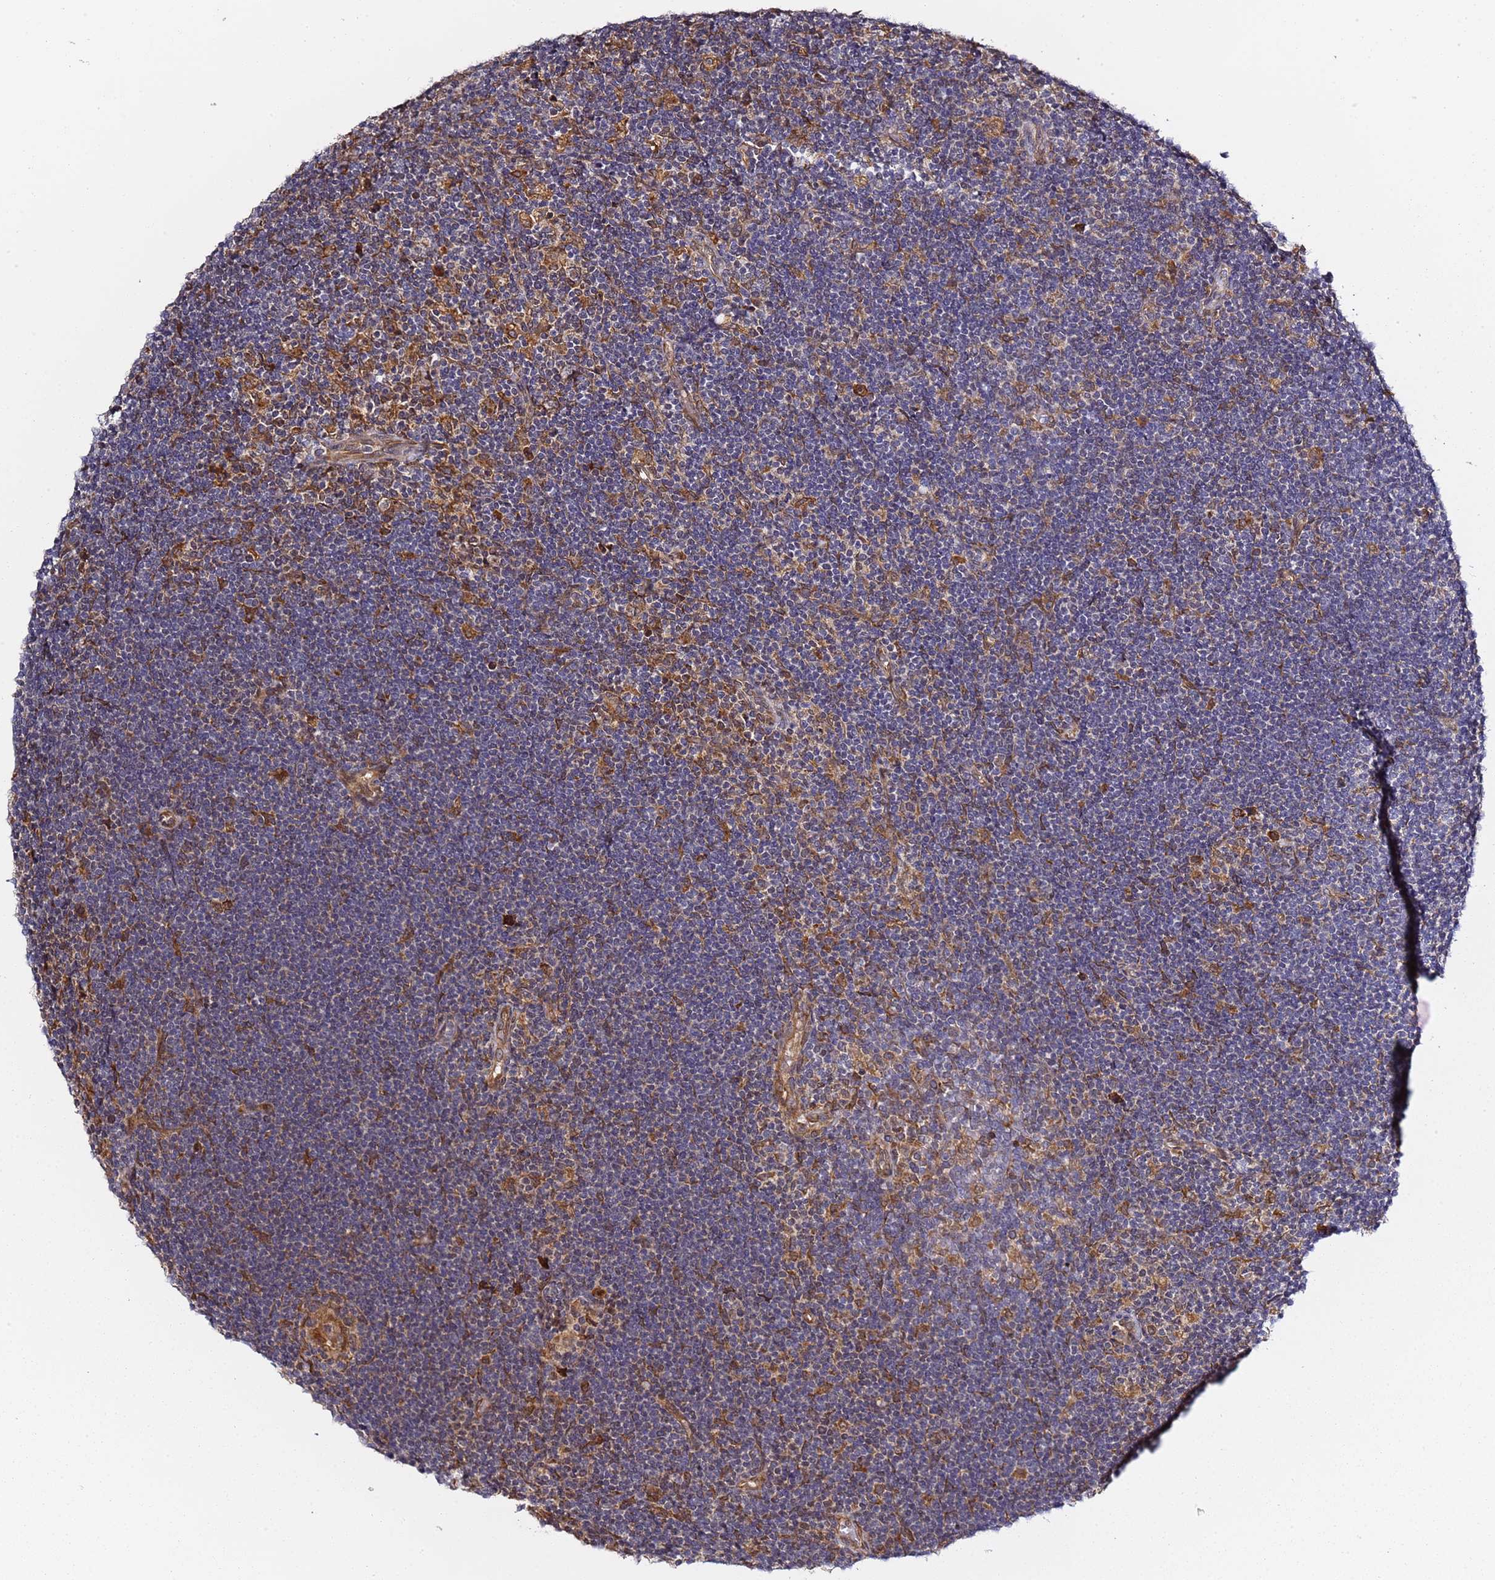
{"staining": {"intensity": "moderate", "quantity": ">75%", "location": "cytoplasmic/membranous"}, "tissue": "lymphoma", "cell_type": "Tumor cells", "image_type": "cancer", "snomed": [{"axis": "morphology", "description": "Hodgkin's disease, NOS"}, {"axis": "topography", "description": "Lymph node"}], "caption": "This photomicrograph displays IHC staining of human lymphoma, with medium moderate cytoplasmic/membranous staining in about >75% of tumor cells.", "gene": "PRKAB2", "patient": {"sex": "female", "age": 57}}